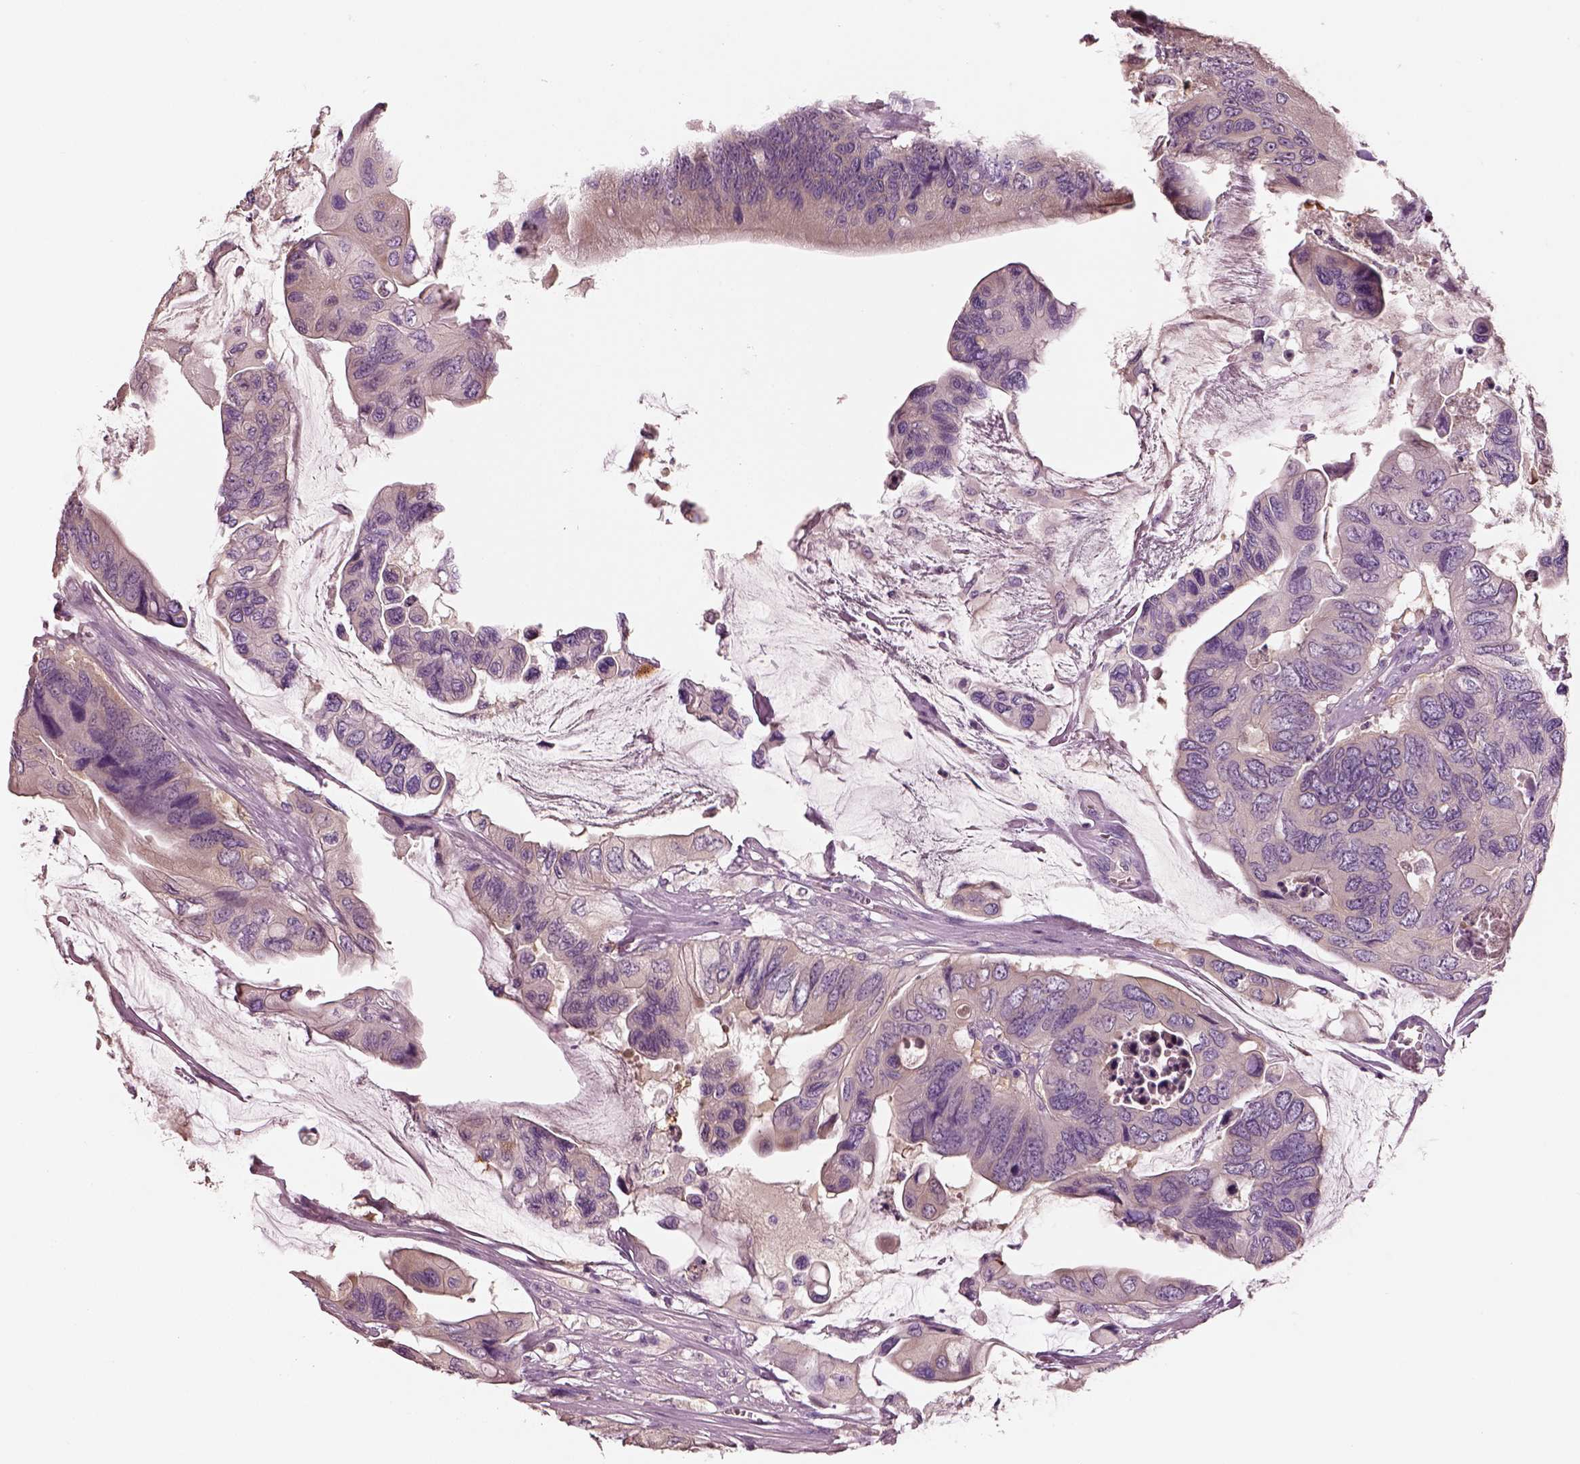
{"staining": {"intensity": "negative", "quantity": "none", "location": "none"}, "tissue": "colorectal cancer", "cell_type": "Tumor cells", "image_type": "cancer", "snomed": [{"axis": "morphology", "description": "Adenocarcinoma, NOS"}, {"axis": "topography", "description": "Rectum"}], "caption": "This micrograph is of colorectal adenocarcinoma stained with immunohistochemistry to label a protein in brown with the nuclei are counter-stained blue. There is no expression in tumor cells. Nuclei are stained in blue.", "gene": "ELSPBP1", "patient": {"sex": "male", "age": 63}}